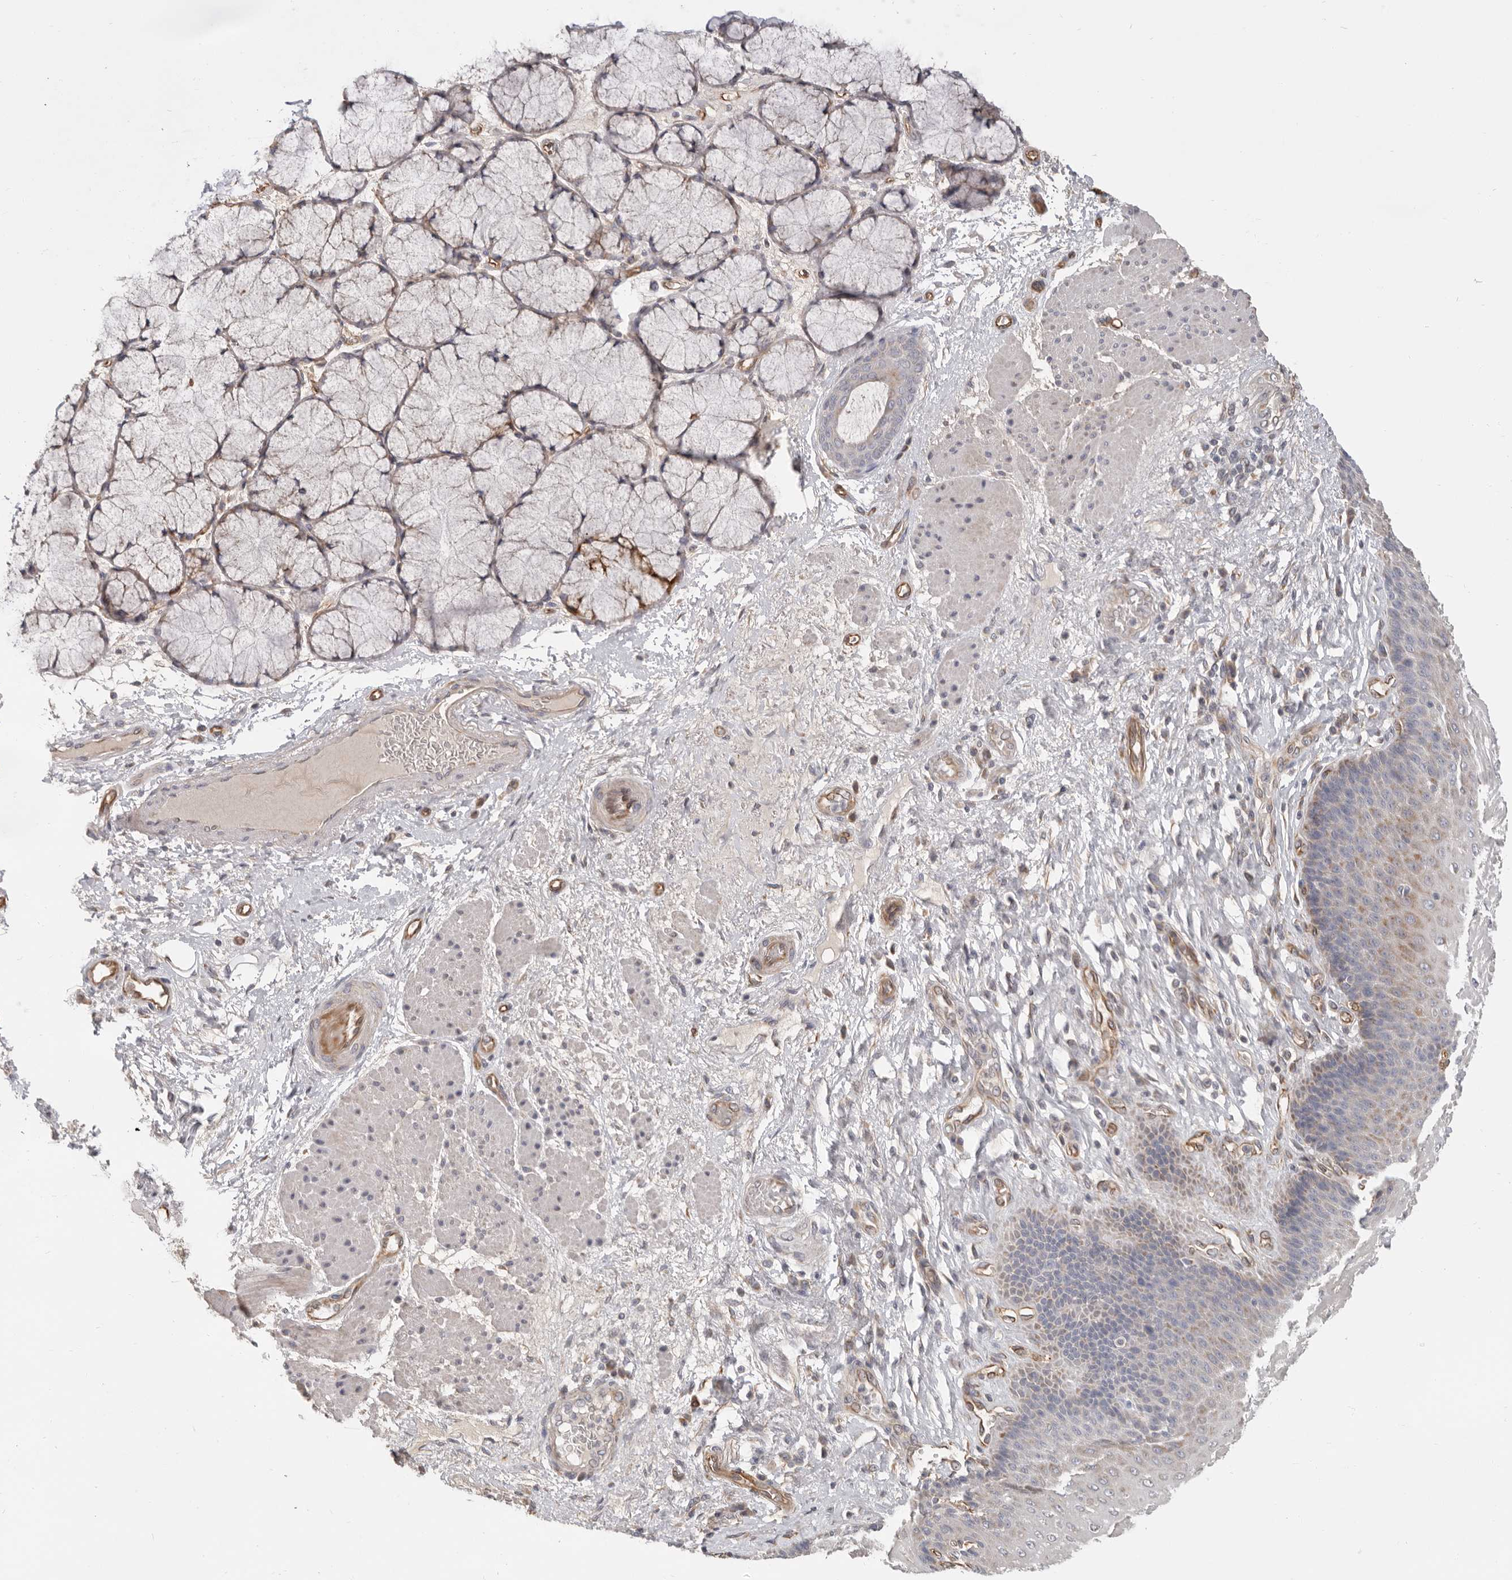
{"staining": {"intensity": "weak", "quantity": "25%-75%", "location": "cytoplasmic/membranous"}, "tissue": "esophagus", "cell_type": "Squamous epithelial cells", "image_type": "normal", "snomed": [{"axis": "morphology", "description": "Normal tissue, NOS"}, {"axis": "topography", "description": "Esophagus"}], "caption": "DAB (3,3'-diaminobenzidine) immunohistochemical staining of normal esophagus exhibits weak cytoplasmic/membranous protein expression in approximately 25%-75% of squamous epithelial cells. The protein is shown in brown color, while the nuclei are stained blue.", "gene": "SPRING1", "patient": {"sex": "male", "age": 54}}